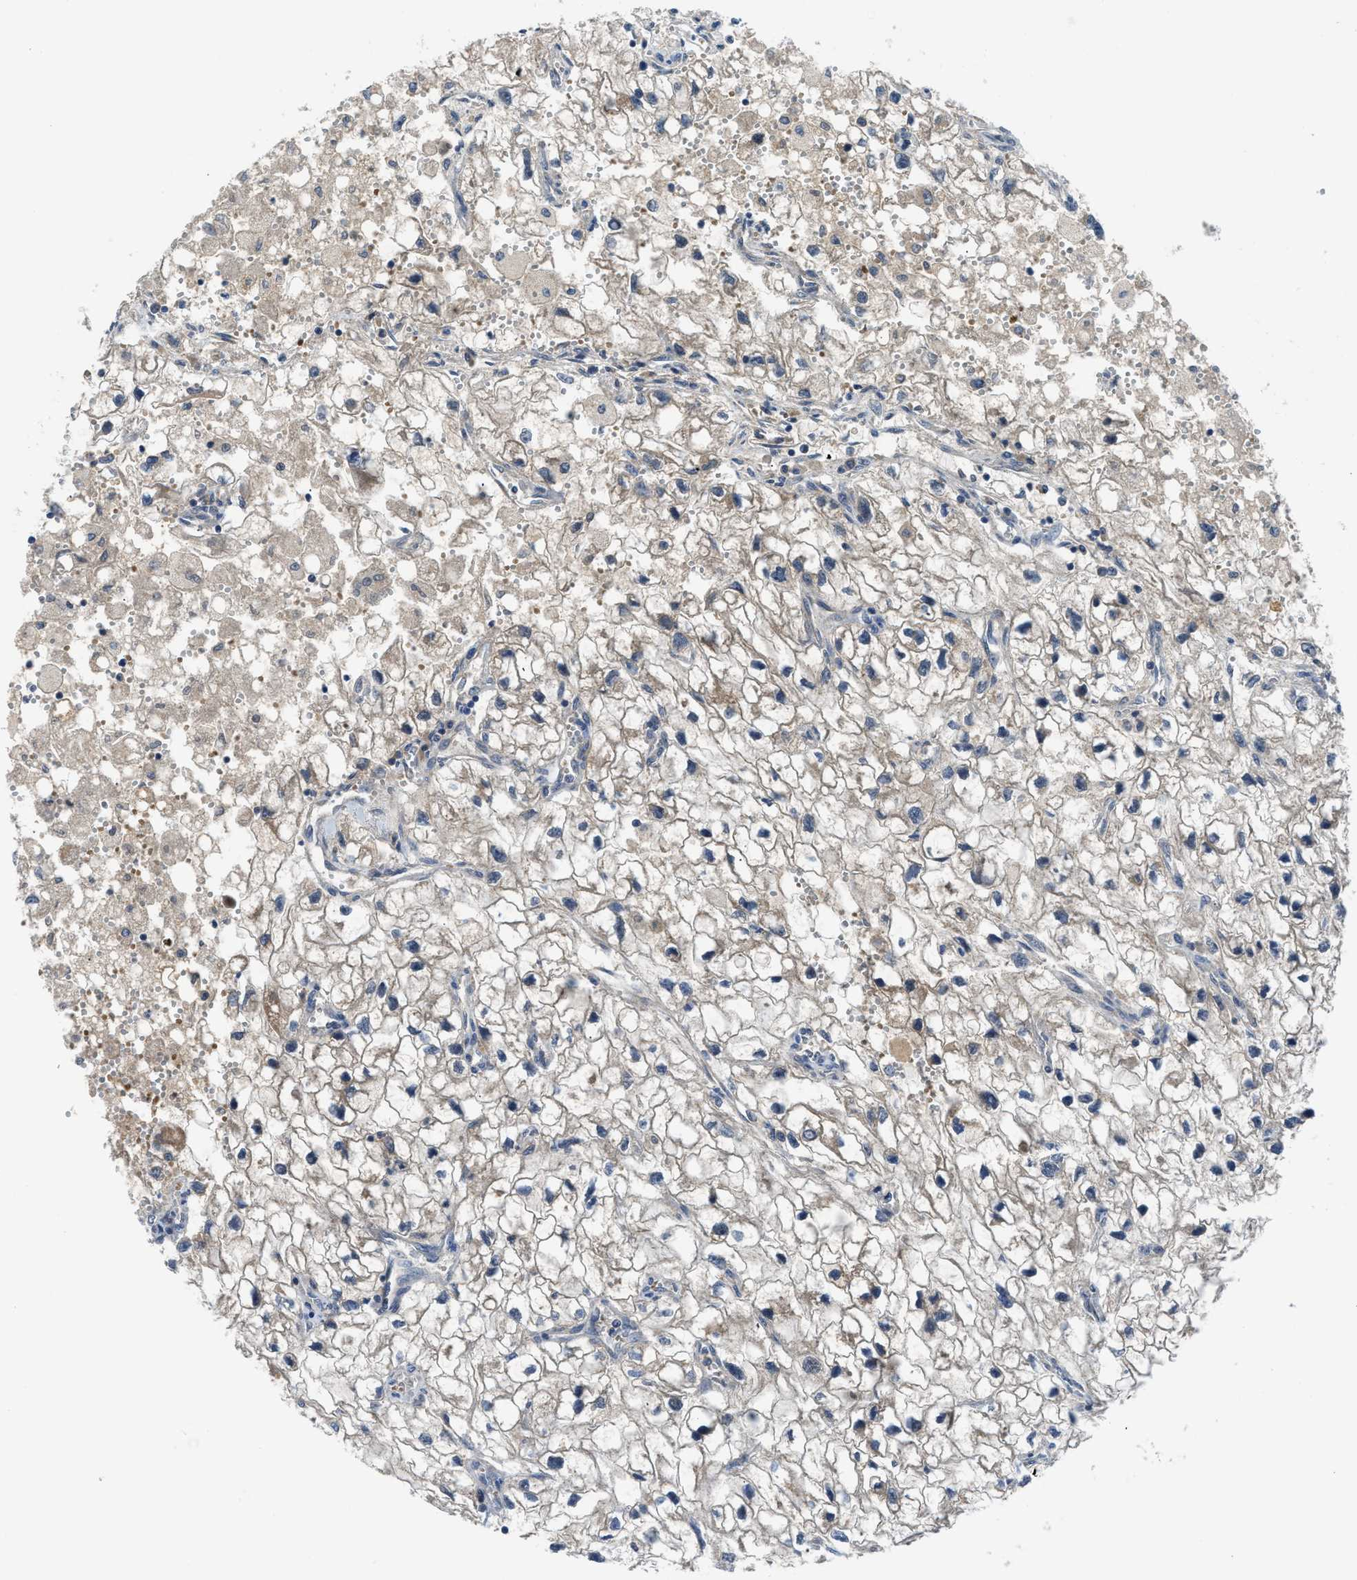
{"staining": {"intensity": "weak", "quantity": ">75%", "location": "cytoplasmic/membranous"}, "tissue": "renal cancer", "cell_type": "Tumor cells", "image_type": "cancer", "snomed": [{"axis": "morphology", "description": "Adenocarcinoma, NOS"}, {"axis": "topography", "description": "Kidney"}], "caption": "Protein expression analysis of human adenocarcinoma (renal) reveals weak cytoplasmic/membranous expression in approximately >75% of tumor cells.", "gene": "PDE7A", "patient": {"sex": "female", "age": 70}}